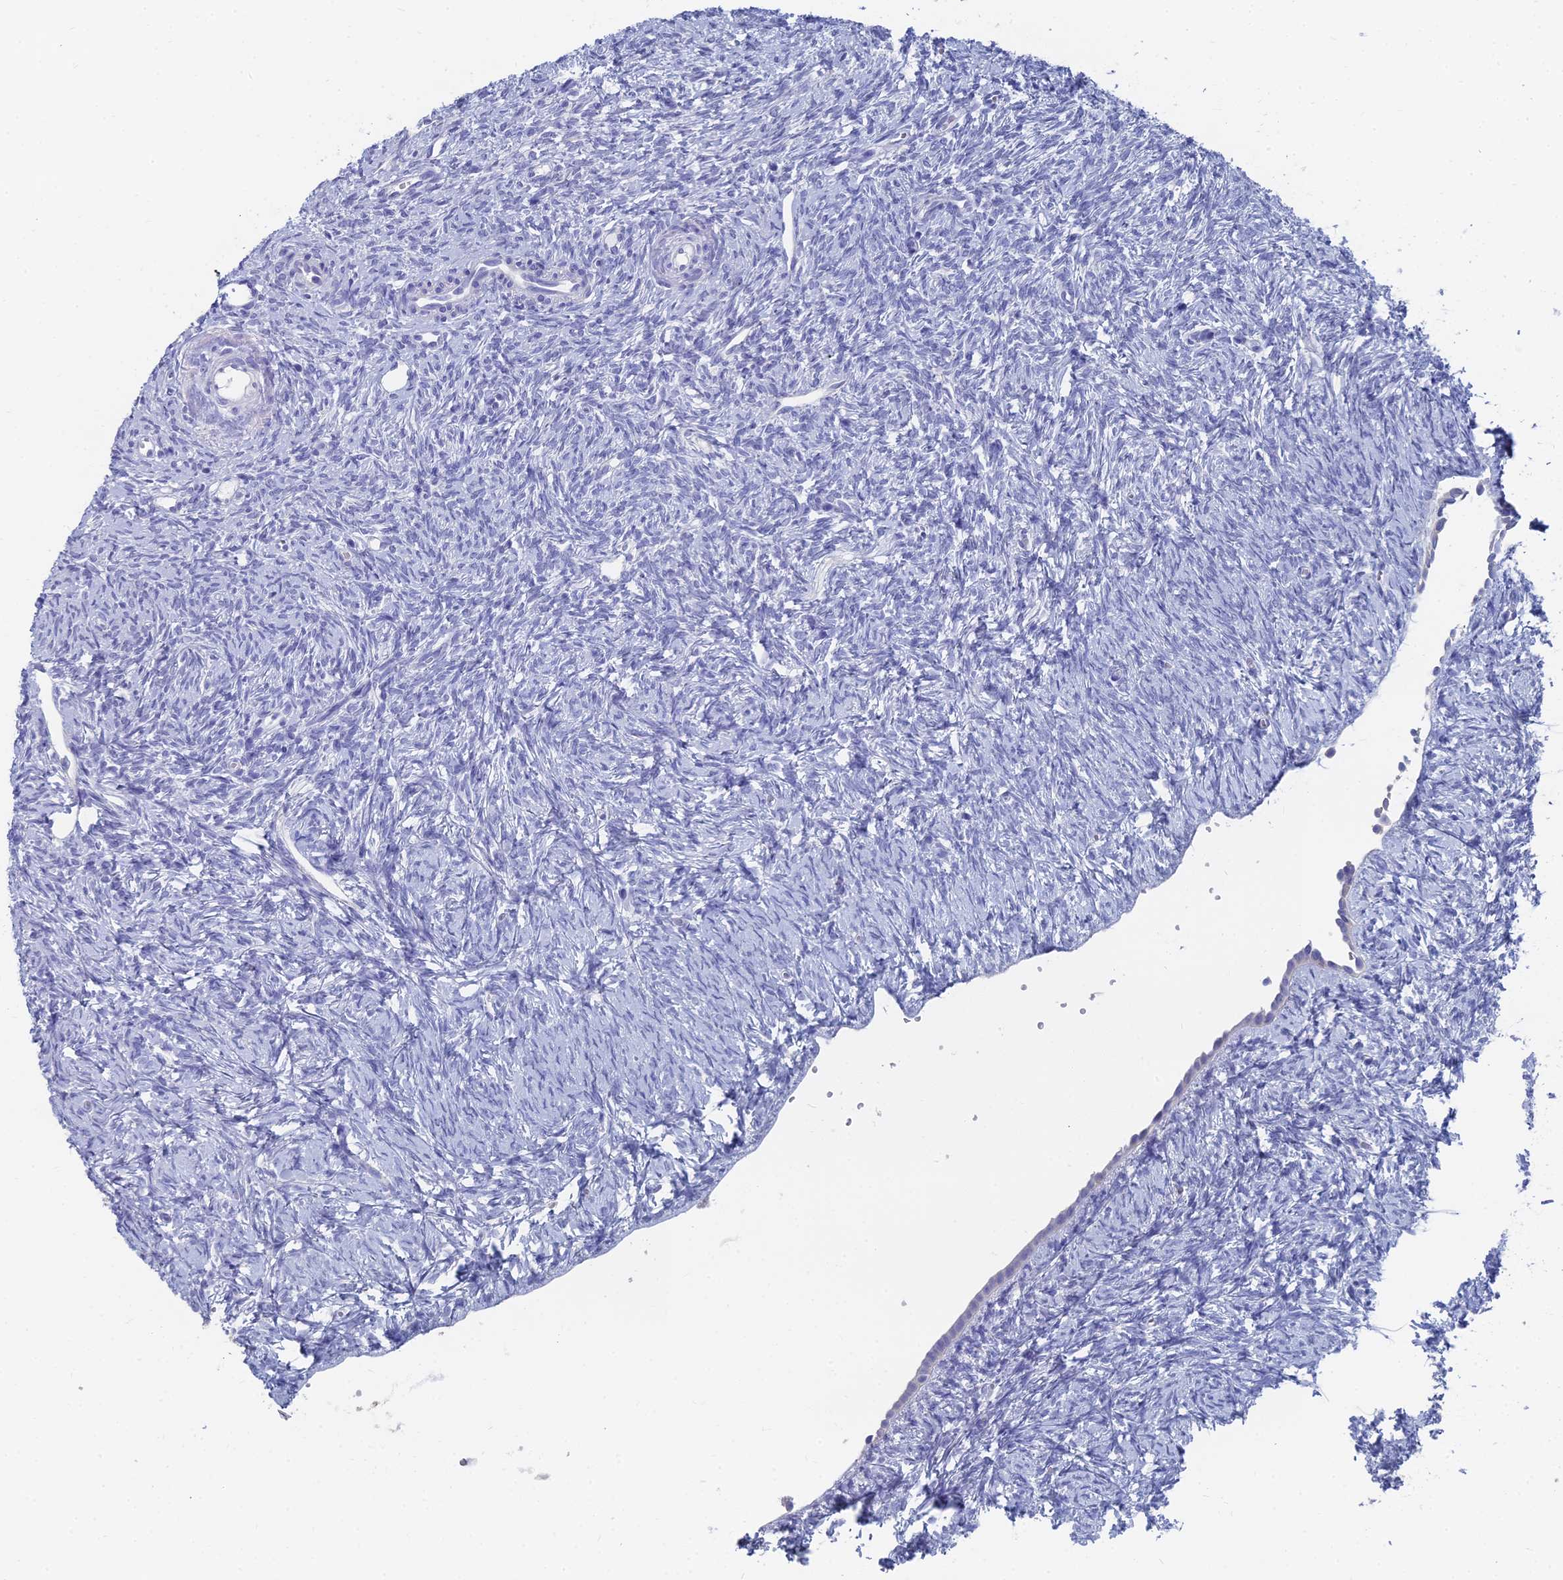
{"staining": {"intensity": "negative", "quantity": "none", "location": "none"}, "tissue": "ovary", "cell_type": "Ovarian stroma cells", "image_type": "normal", "snomed": [{"axis": "morphology", "description": "Normal tissue, NOS"}, {"axis": "topography", "description": "Ovary"}], "caption": "Protein analysis of benign ovary displays no significant expression in ovarian stroma cells.", "gene": "TNNT3", "patient": {"sex": "female", "age": 51}}